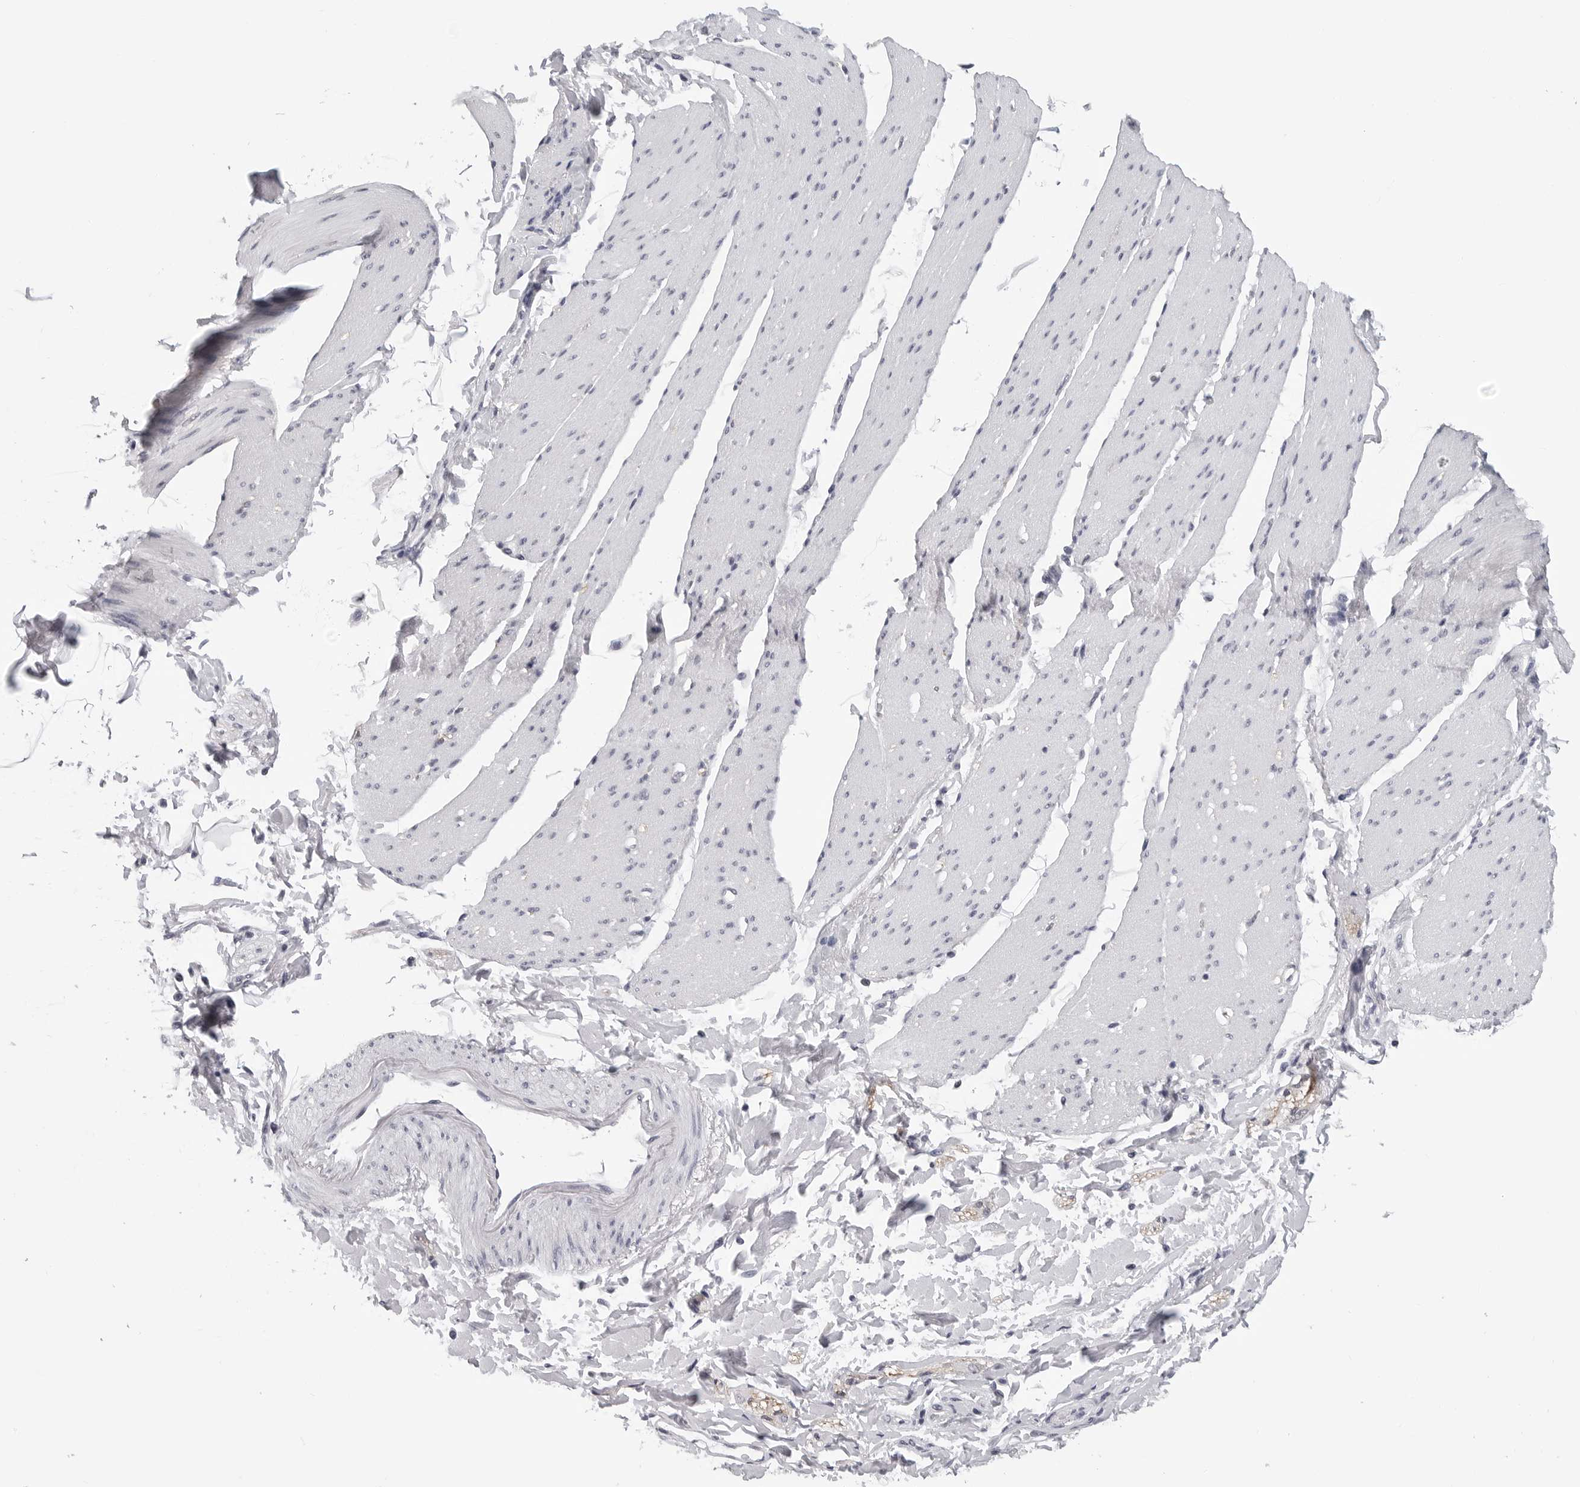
{"staining": {"intensity": "negative", "quantity": "none", "location": "none"}, "tissue": "smooth muscle", "cell_type": "Smooth muscle cells", "image_type": "normal", "snomed": [{"axis": "morphology", "description": "Normal tissue, NOS"}, {"axis": "topography", "description": "Smooth muscle"}, {"axis": "topography", "description": "Small intestine"}], "caption": "A high-resolution image shows immunohistochemistry staining of unremarkable smooth muscle, which reveals no significant positivity in smooth muscle cells.", "gene": "GNL2", "patient": {"sex": "female", "age": 84}}